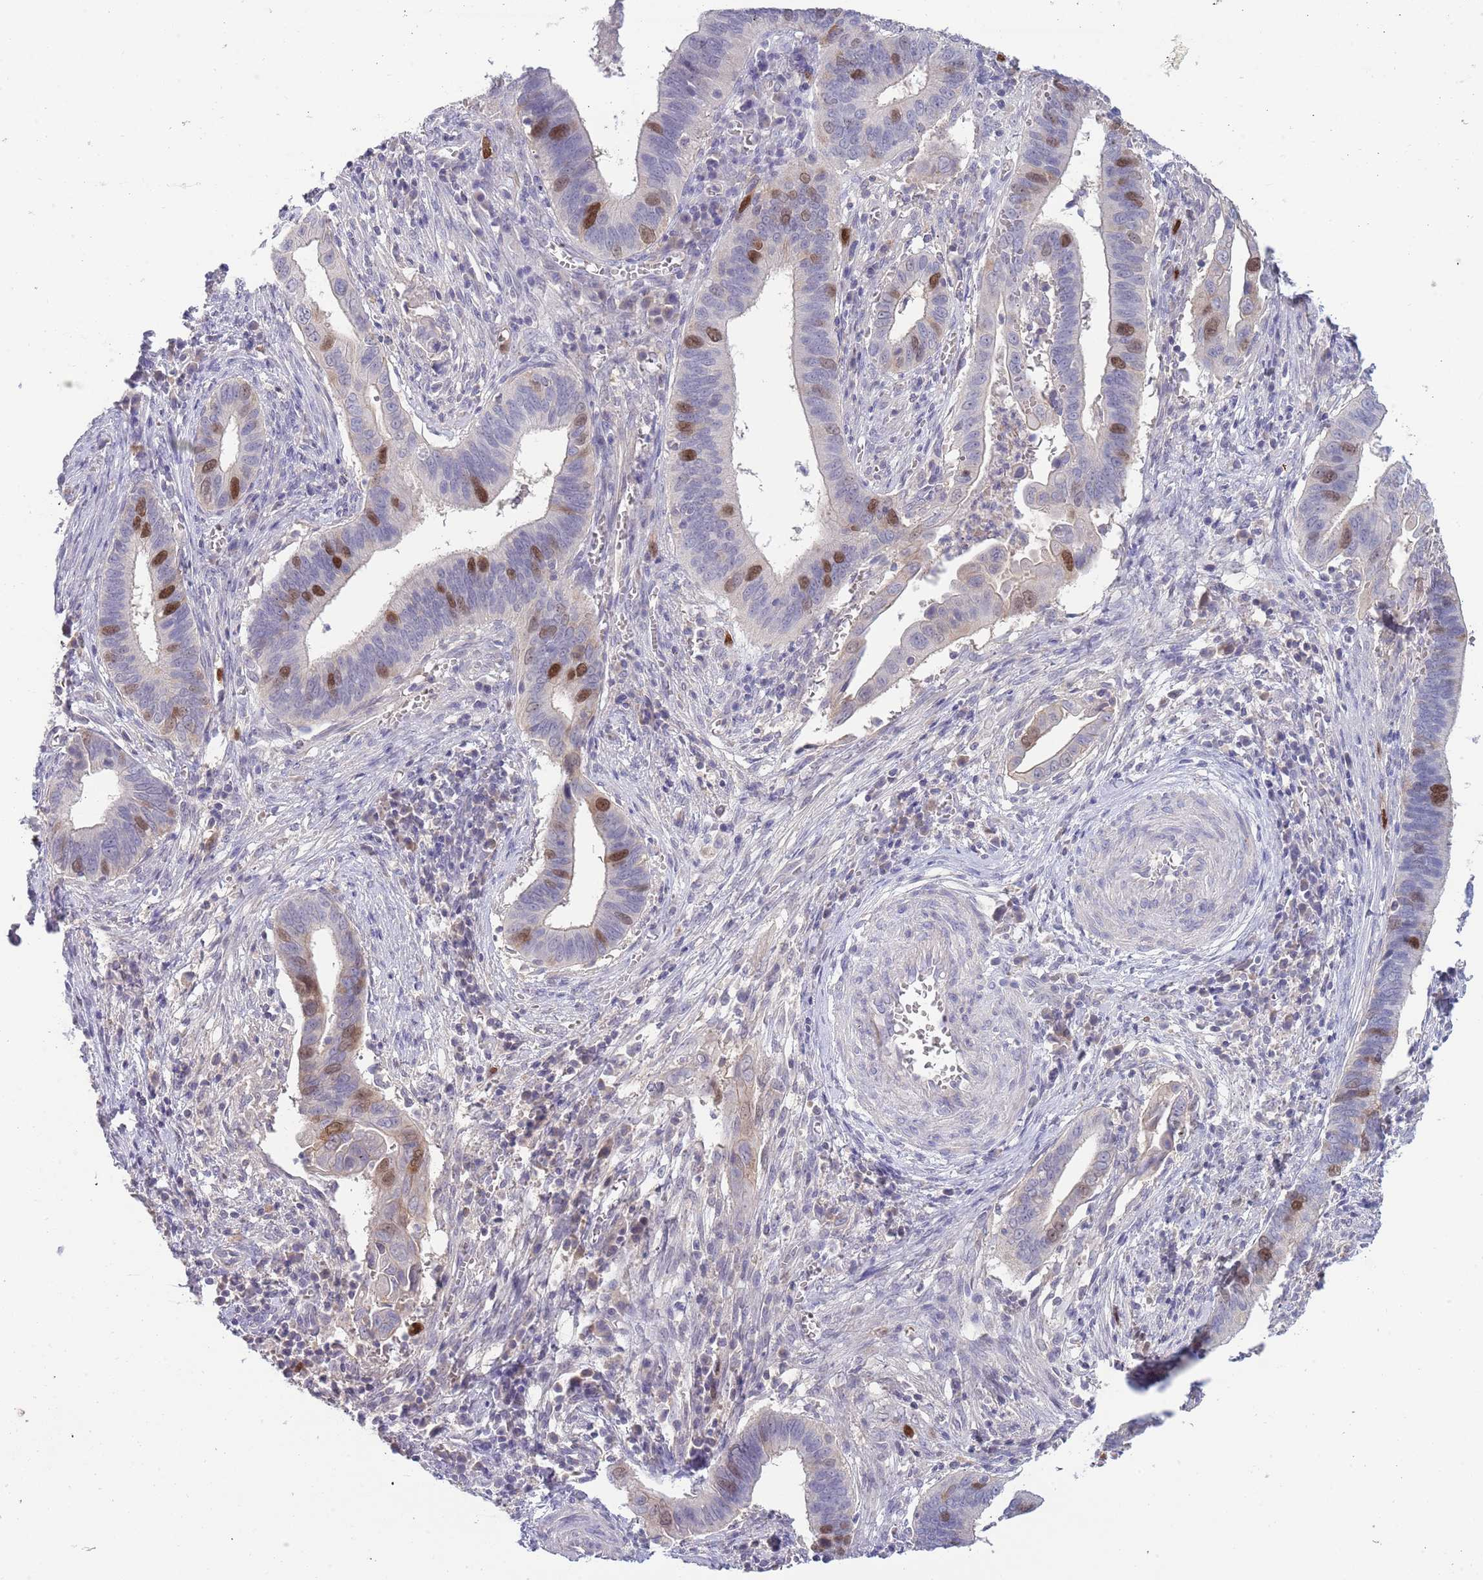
{"staining": {"intensity": "strong", "quantity": "<25%", "location": "nuclear"}, "tissue": "cervical cancer", "cell_type": "Tumor cells", "image_type": "cancer", "snomed": [{"axis": "morphology", "description": "Adenocarcinoma, NOS"}, {"axis": "topography", "description": "Cervix"}], "caption": "This photomicrograph displays cervical cancer stained with IHC to label a protein in brown. The nuclear of tumor cells show strong positivity for the protein. Nuclei are counter-stained blue.", "gene": "PIMREG", "patient": {"sex": "female", "age": 42}}